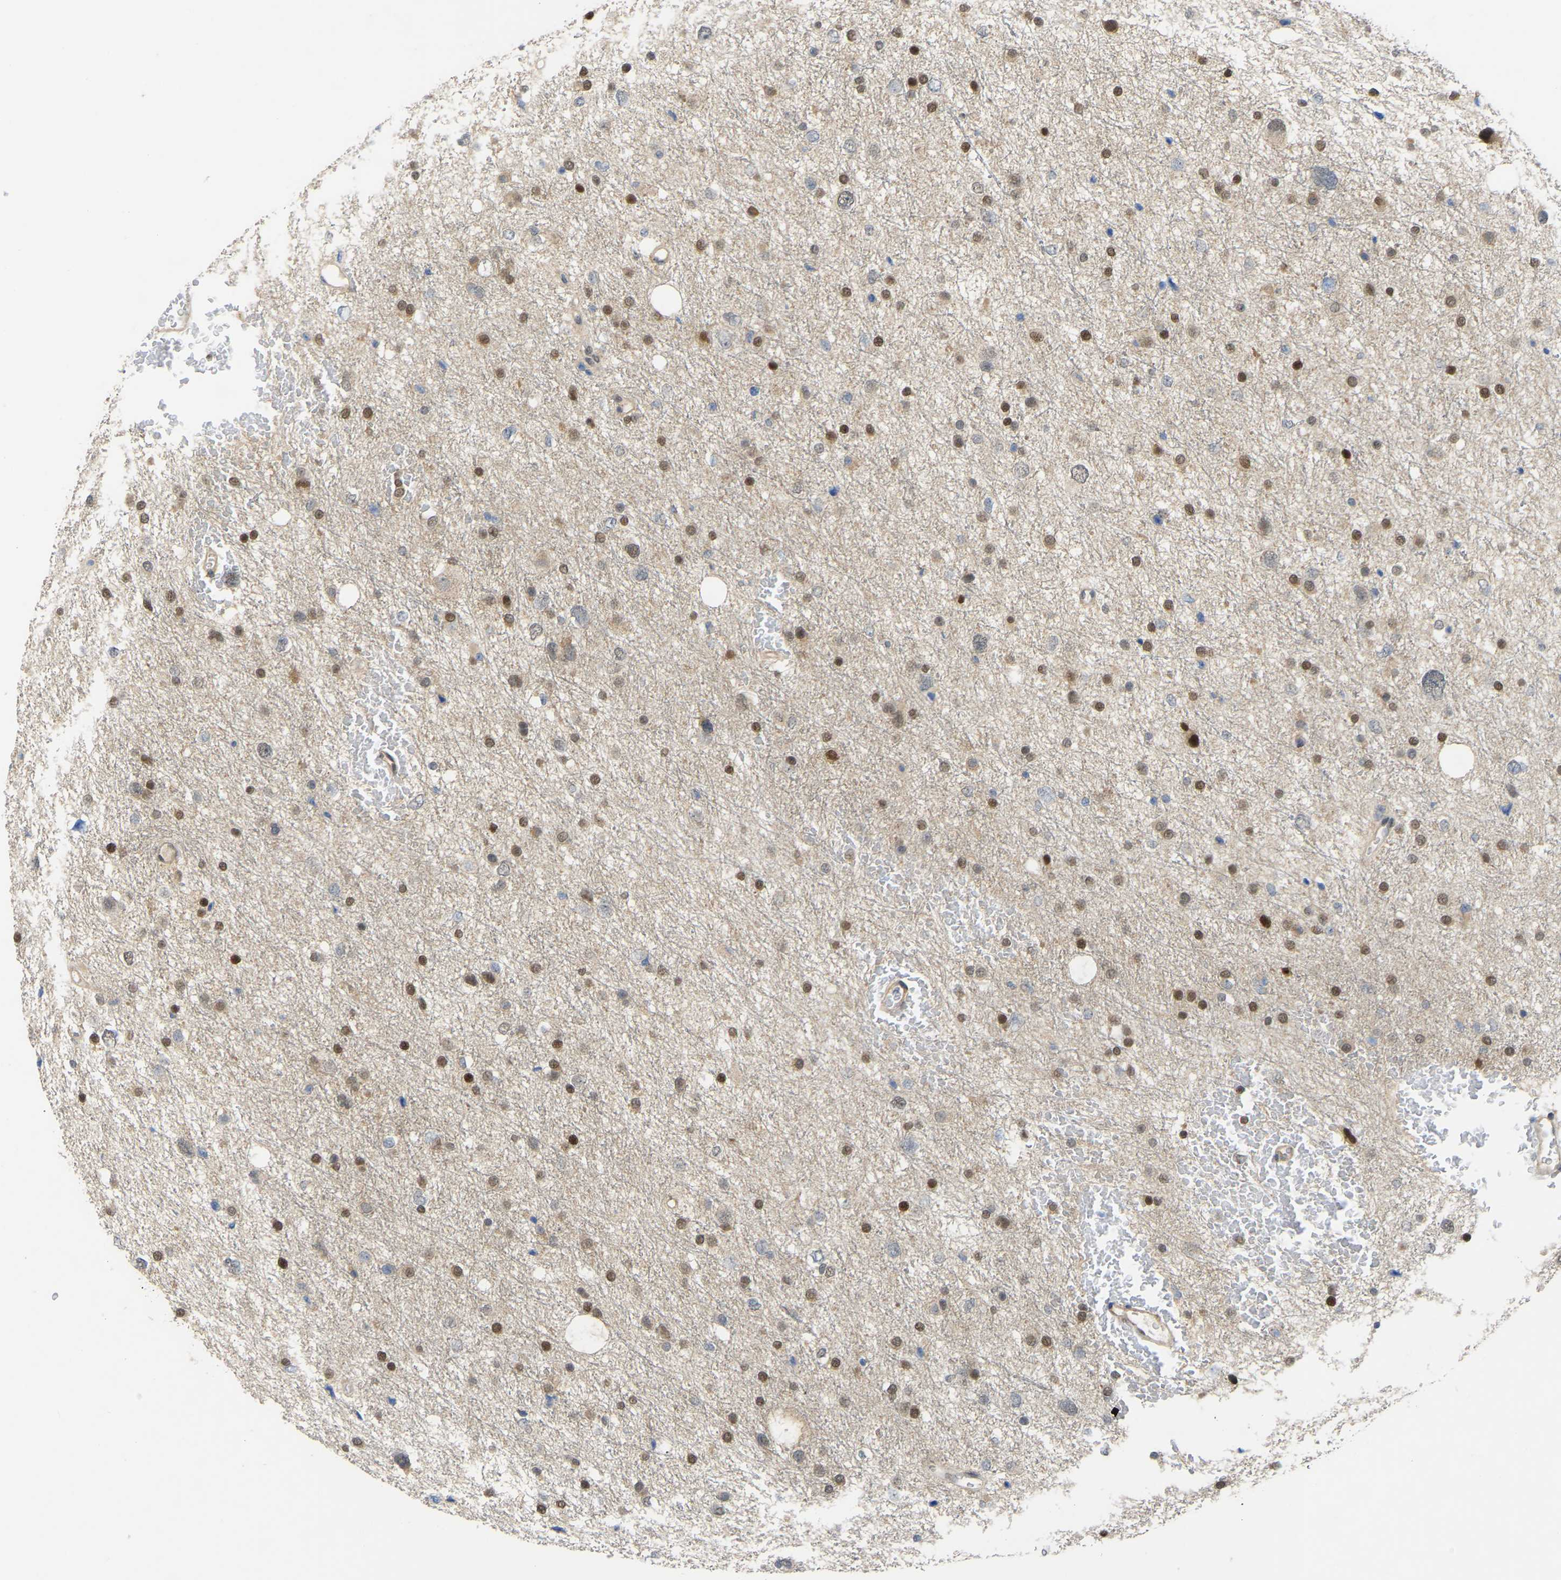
{"staining": {"intensity": "moderate", "quantity": ">75%", "location": "nuclear"}, "tissue": "glioma", "cell_type": "Tumor cells", "image_type": "cancer", "snomed": [{"axis": "morphology", "description": "Glioma, malignant, Low grade"}, {"axis": "topography", "description": "Brain"}], "caption": "Malignant low-grade glioma stained with DAB (3,3'-diaminobenzidine) immunohistochemistry (IHC) exhibits medium levels of moderate nuclear staining in about >75% of tumor cells. (IHC, brightfield microscopy, high magnification).", "gene": "KLRG2", "patient": {"sex": "female", "age": 37}}